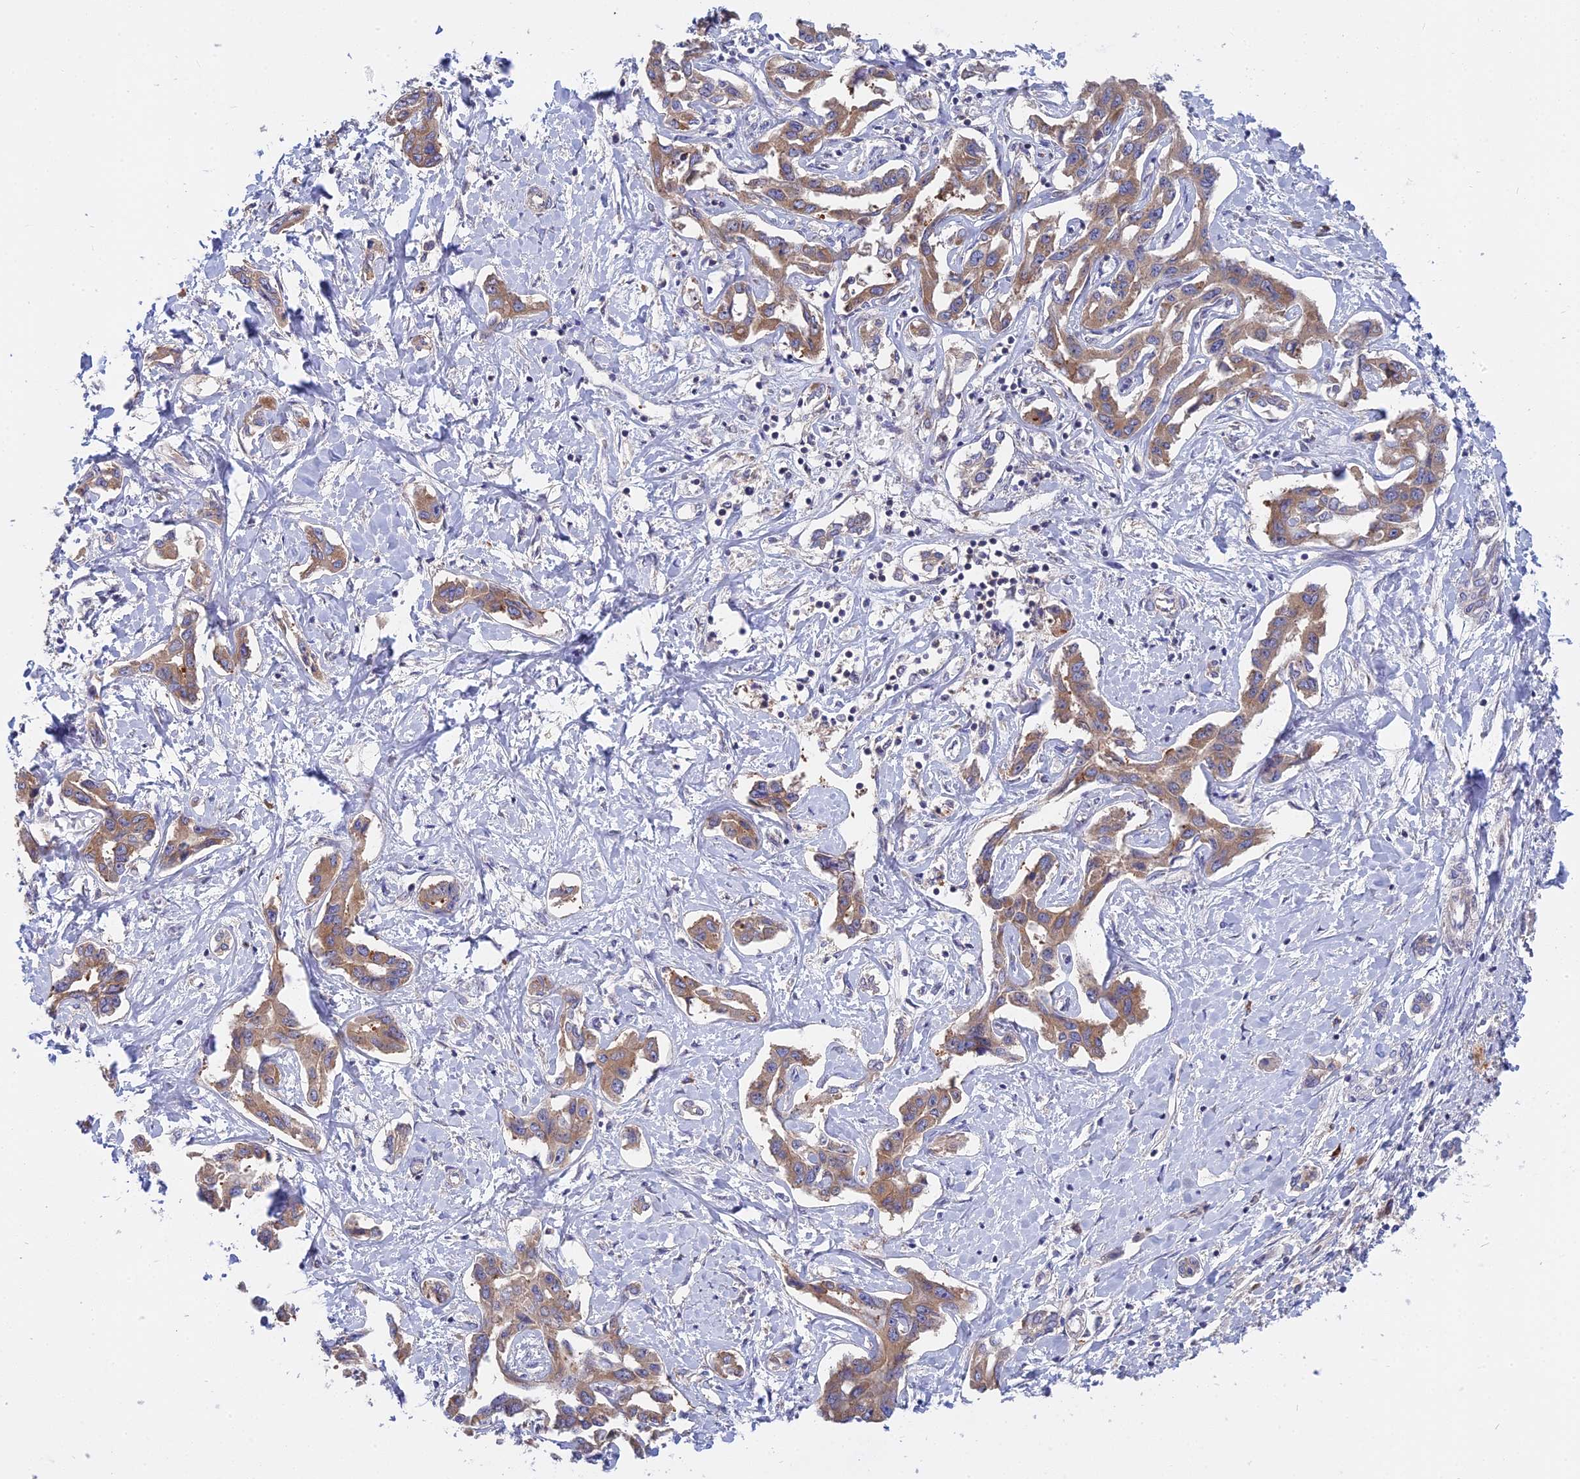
{"staining": {"intensity": "moderate", "quantity": ">75%", "location": "cytoplasmic/membranous"}, "tissue": "liver cancer", "cell_type": "Tumor cells", "image_type": "cancer", "snomed": [{"axis": "morphology", "description": "Cholangiocarcinoma"}, {"axis": "topography", "description": "Liver"}], "caption": "Liver cholangiocarcinoma stained with a brown dye exhibits moderate cytoplasmic/membranous positive expression in about >75% of tumor cells.", "gene": "IL21R", "patient": {"sex": "male", "age": 59}}